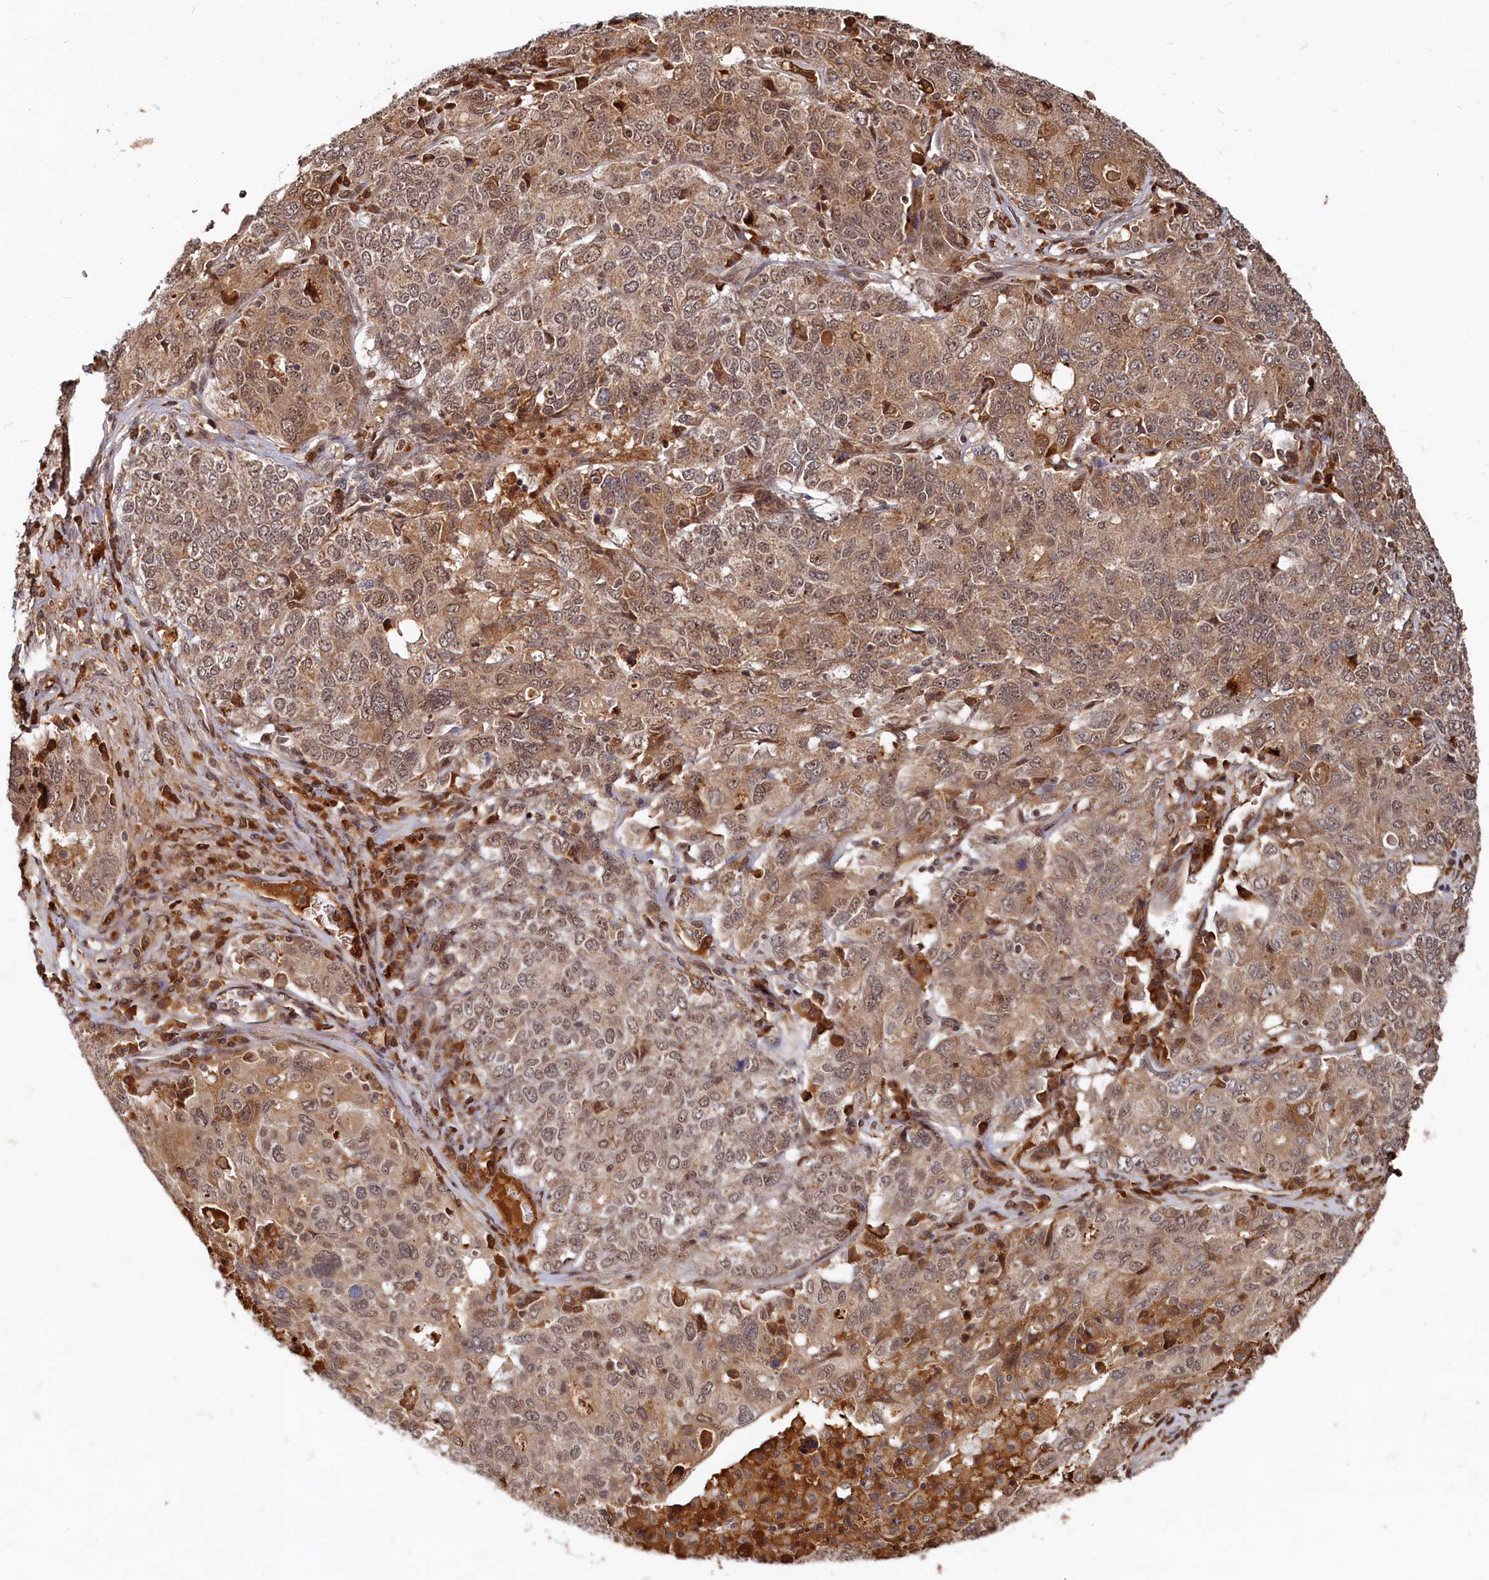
{"staining": {"intensity": "moderate", "quantity": ">75%", "location": "cytoplasmic/membranous,nuclear"}, "tissue": "ovarian cancer", "cell_type": "Tumor cells", "image_type": "cancer", "snomed": [{"axis": "morphology", "description": "Carcinoma, endometroid"}, {"axis": "topography", "description": "Ovary"}], "caption": "A brown stain highlights moderate cytoplasmic/membranous and nuclear expression of a protein in human ovarian cancer tumor cells.", "gene": "TRAPPC4", "patient": {"sex": "female", "age": 62}}